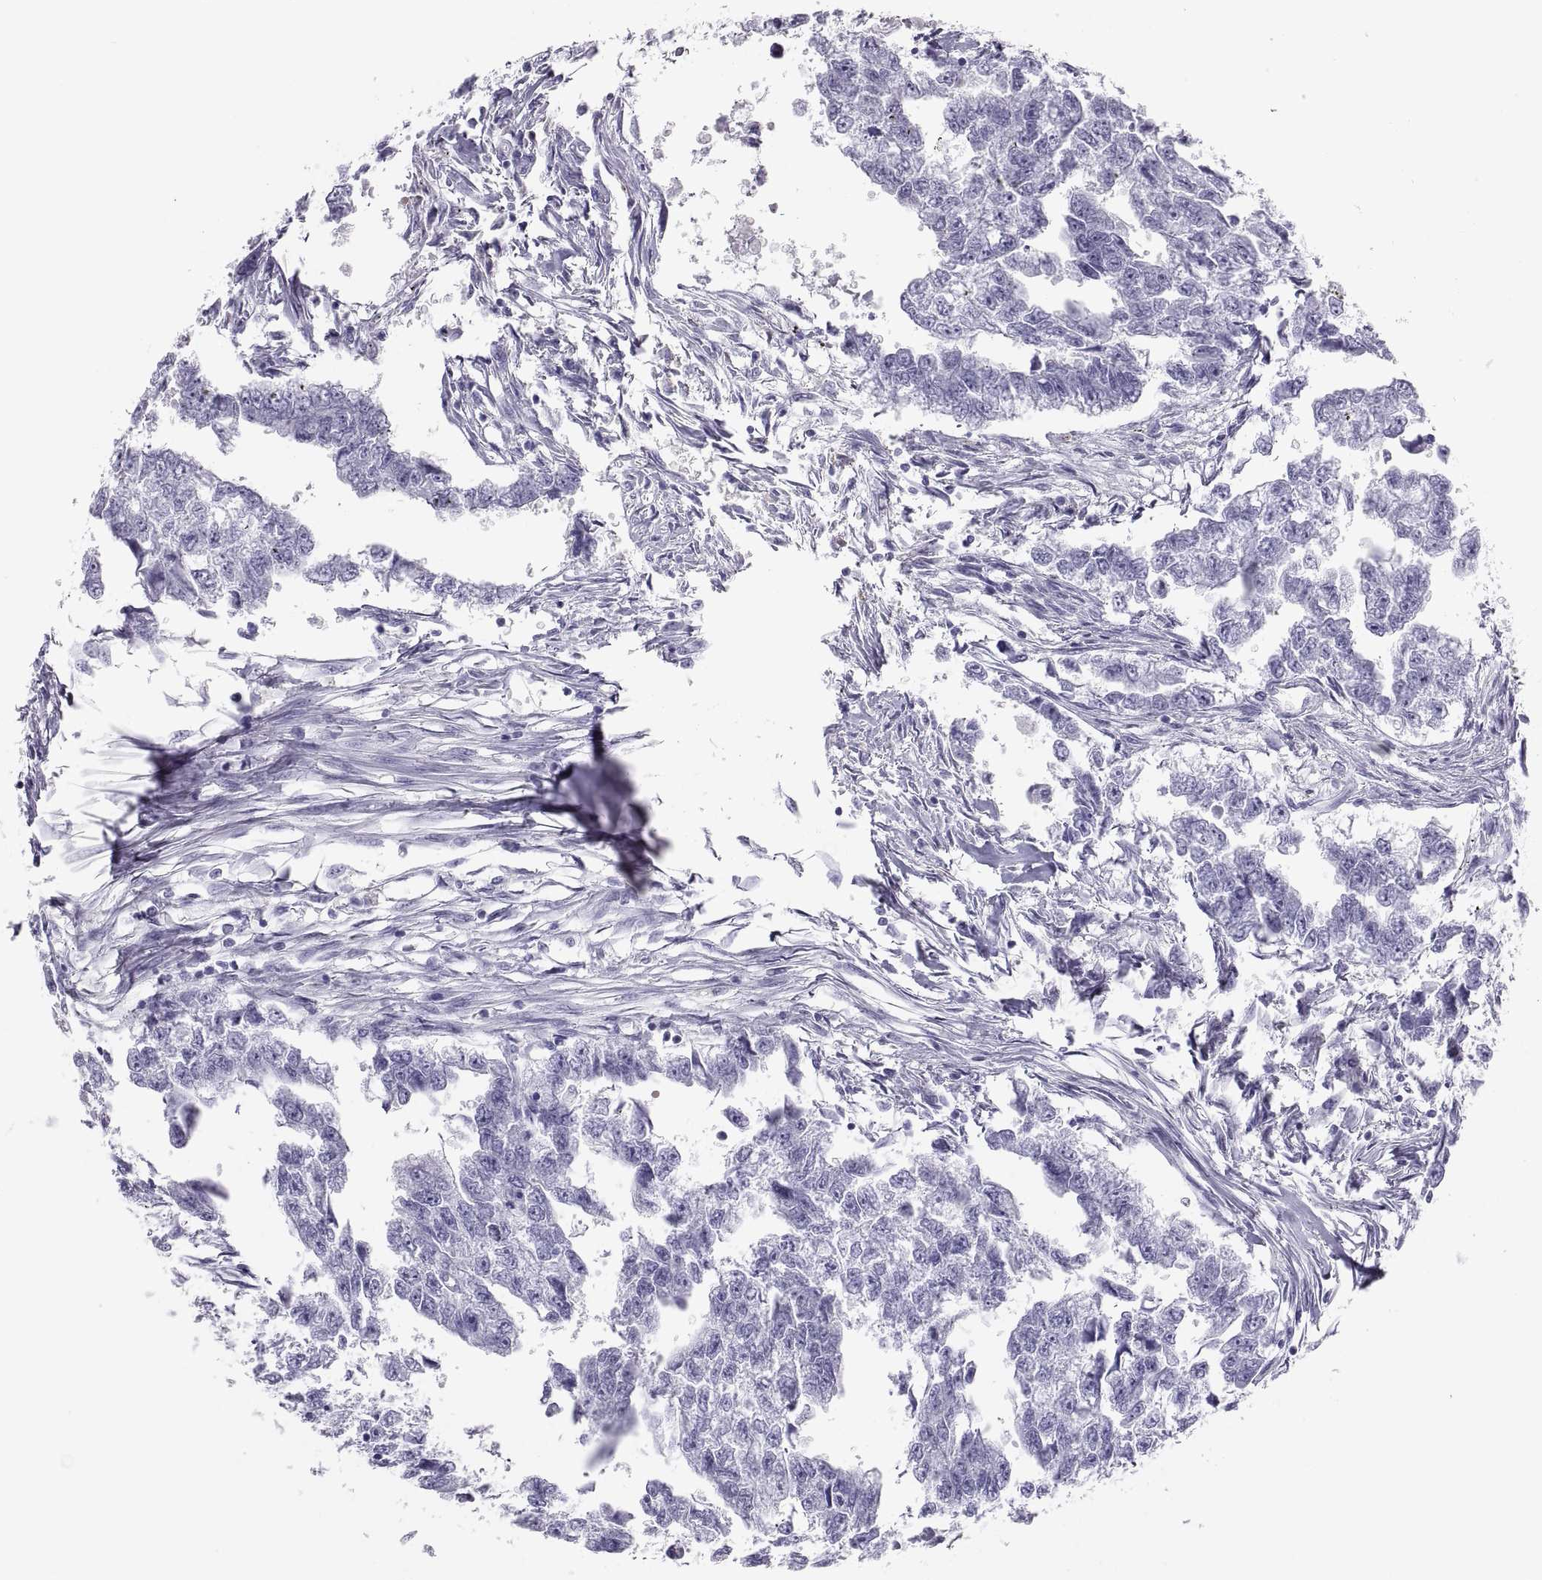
{"staining": {"intensity": "negative", "quantity": "none", "location": "none"}, "tissue": "testis cancer", "cell_type": "Tumor cells", "image_type": "cancer", "snomed": [{"axis": "morphology", "description": "Carcinoma, Embryonal, NOS"}, {"axis": "morphology", "description": "Teratoma, malignant, NOS"}, {"axis": "topography", "description": "Testis"}], "caption": "High power microscopy micrograph of an immunohistochemistry micrograph of embryonal carcinoma (testis), revealing no significant expression in tumor cells.", "gene": "SEMG1", "patient": {"sex": "male", "age": 44}}